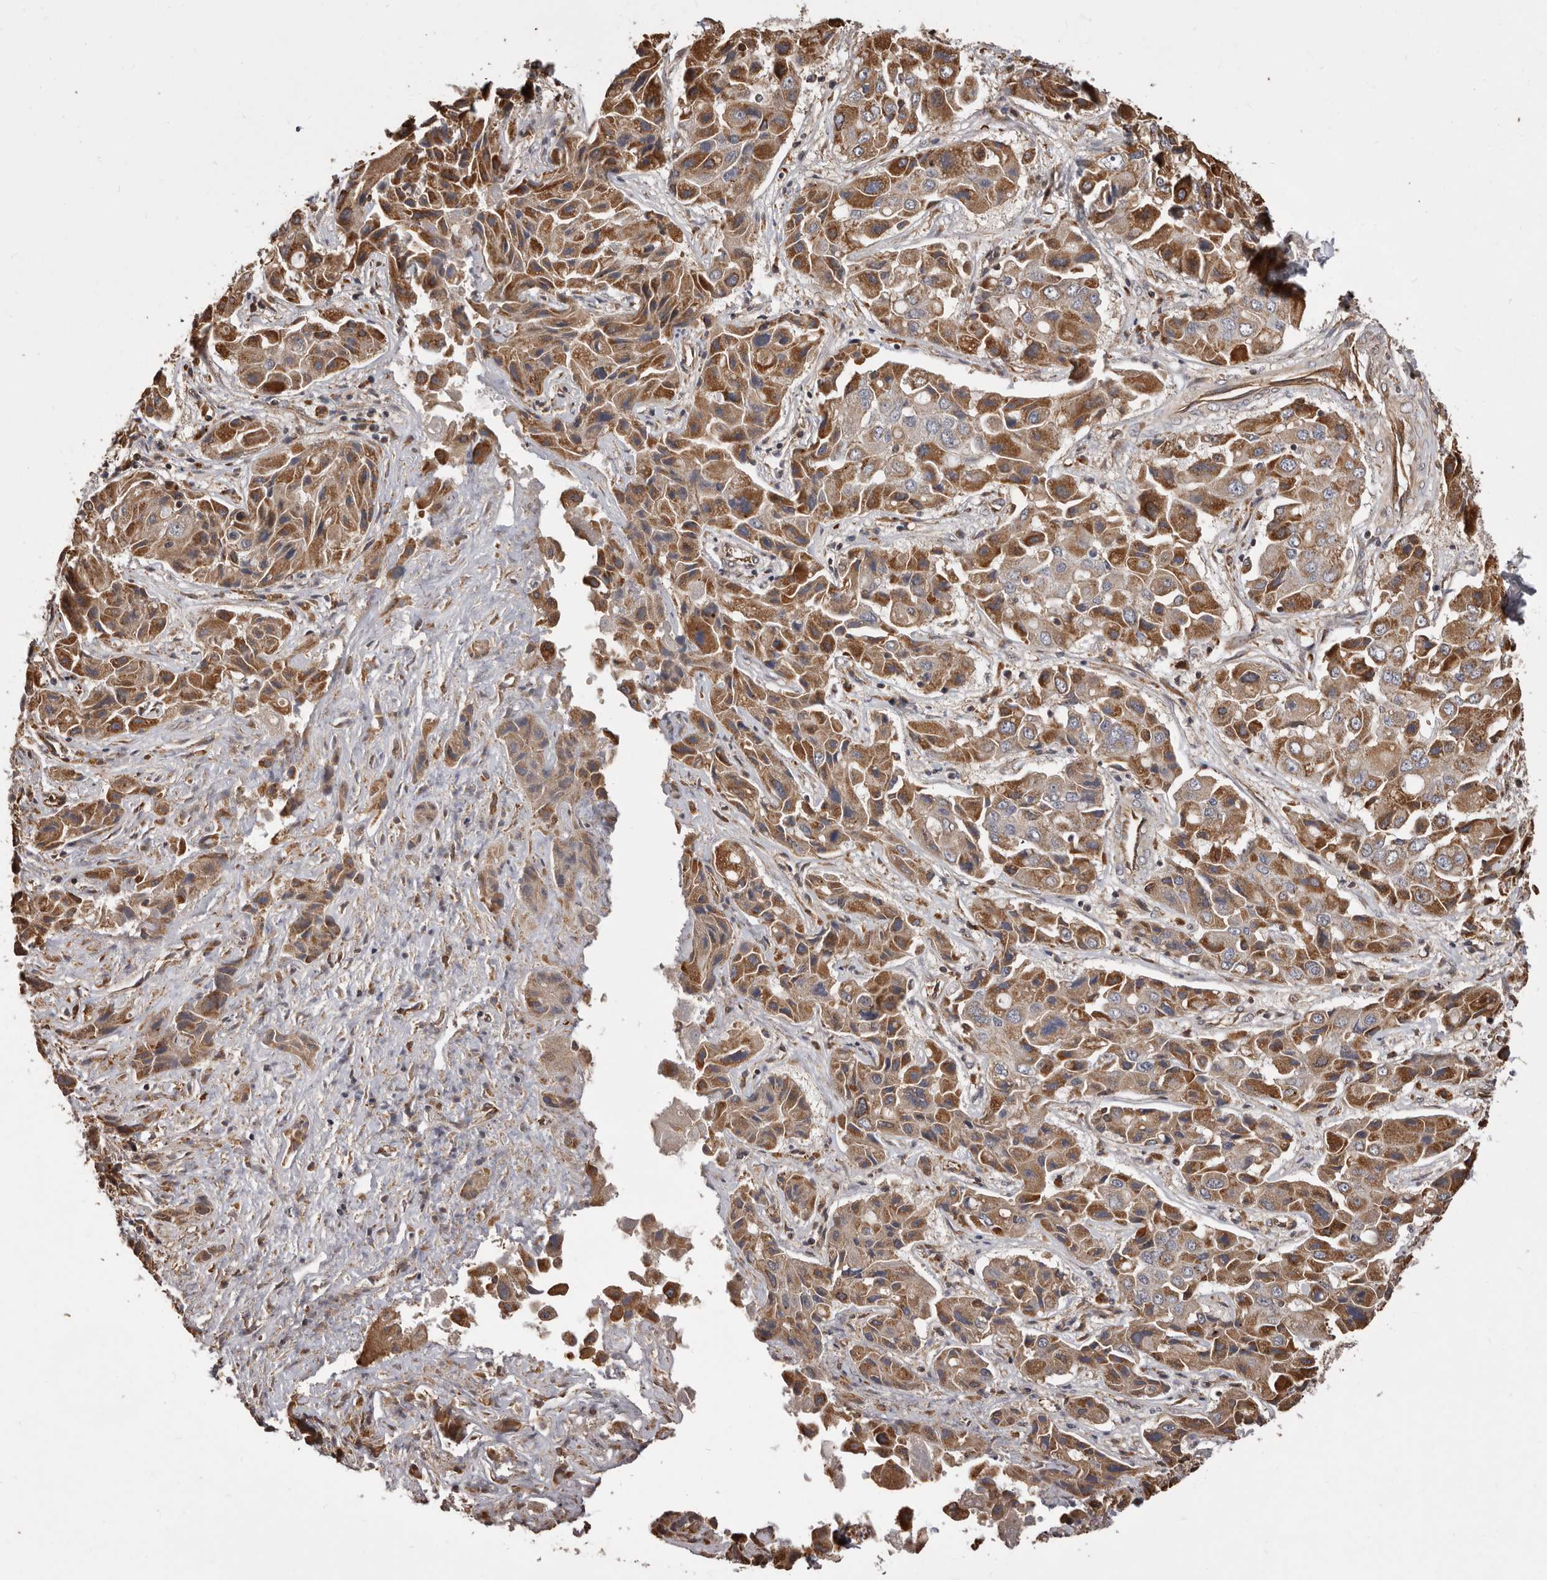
{"staining": {"intensity": "moderate", "quantity": ">75%", "location": "cytoplasmic/membranous"}, "tissue": "liver cancer", "cell_type": "Tumor cells", "image_type": "cancer", "snomed": [{"axis": "morphology", "description": "Cholangiocarcinoma"}, {"axis": "topography", "description": "Liver"}], "caption": "About >75% of tumor cells in human liver cancer (cholangiocarcinoma) display moderate cytoplasmic/membranous protein positivity as visualized by brown immunohistochemical staining.", "gene": "ALPK1", "patient": {"sex": "male", "age": 67}}